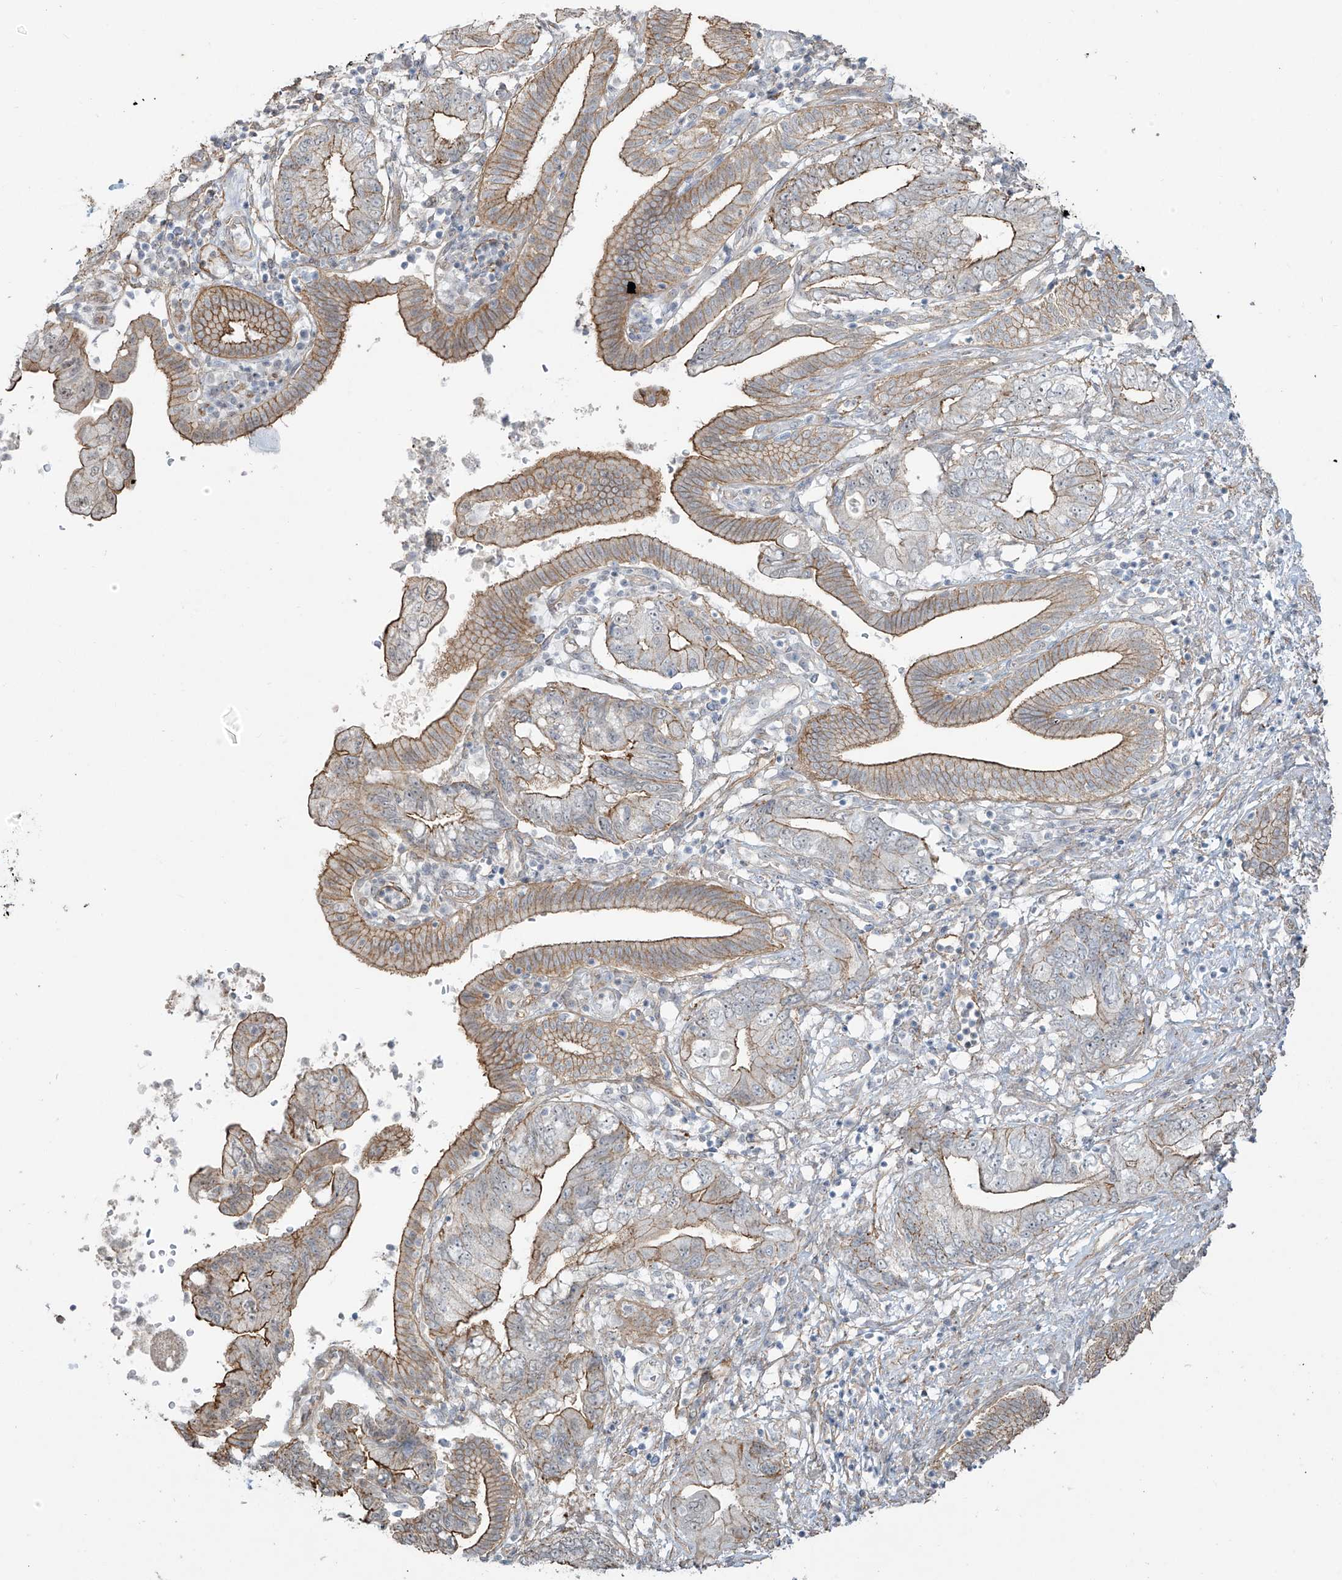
{"staining": {"intensity": "moderate", "quantity": ">75%", "location": "cytoplasmic/membranous"}, "tissue": "pancreatic cancer", "cell_type": "Tumor cells", "image_type": "cancer", "snomed": [{"axis": "morphology", "description": "Adenocarcinoma, NOS"}, {"axis": "topography", "description": "Pancreas"}], "caption": "A micrograph of human pancreatic cancer (adenocarcinoma) stained for a protein reveals moderate cytoplasmic/membranous brown staining in tumor cells.", "gene": "TUBE1", "patient": {"sex": "female", "age": 73}}